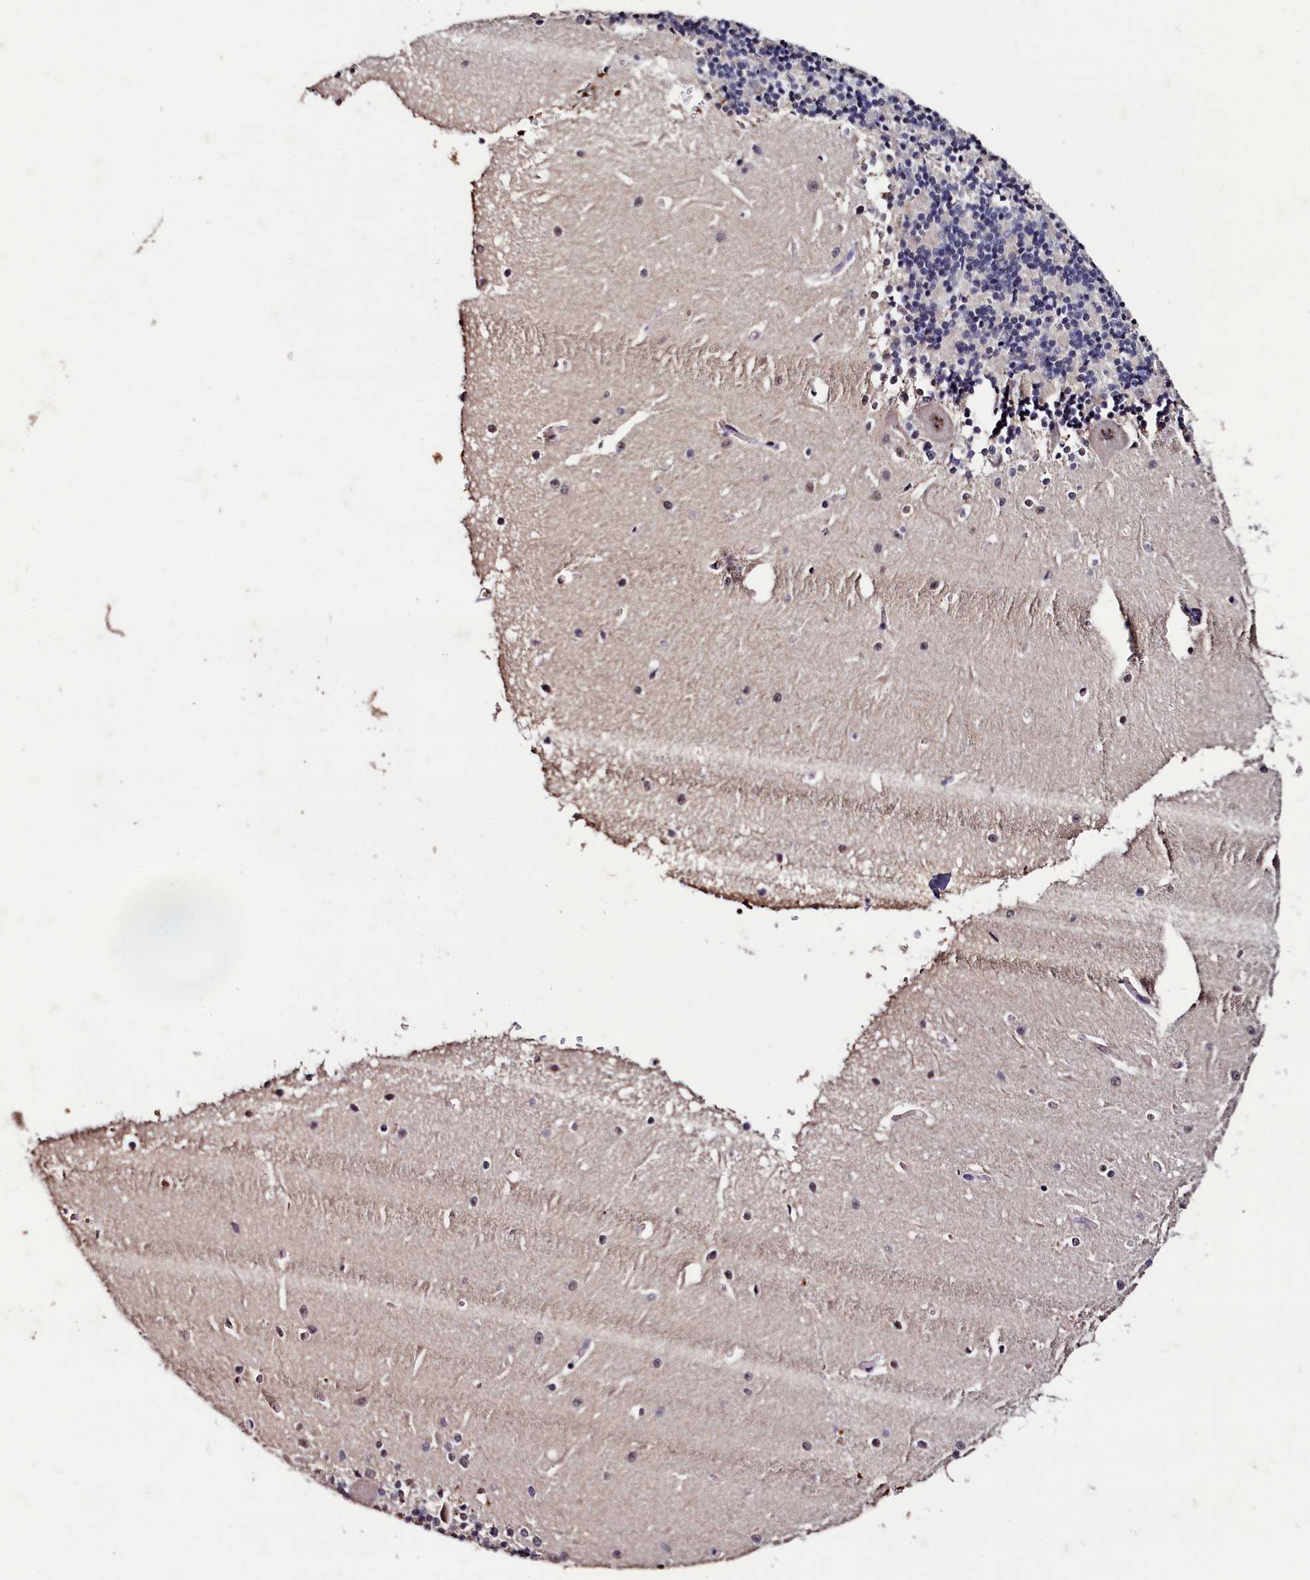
{"staining": {"intensity": "negative", "quantity": "none", "location": "none"}, "tissue": "cerebellum", "cell_type": "Cells in granular layer", "image_type": "normal", "snomed": [{"axis": "morphology", "description": "Normal tissue, NOS"}, {"axis": "topography", "description": "Cerebellum"}], "caption": "Image shows no protein expression in cells in granular layer of normal cerebellum. (Brightfield microscopy of DAB immunohistochemistry (IHC) at high magnification).", "gene": "CSTPP1", "patient": {"sex": "male", "age": 37}}